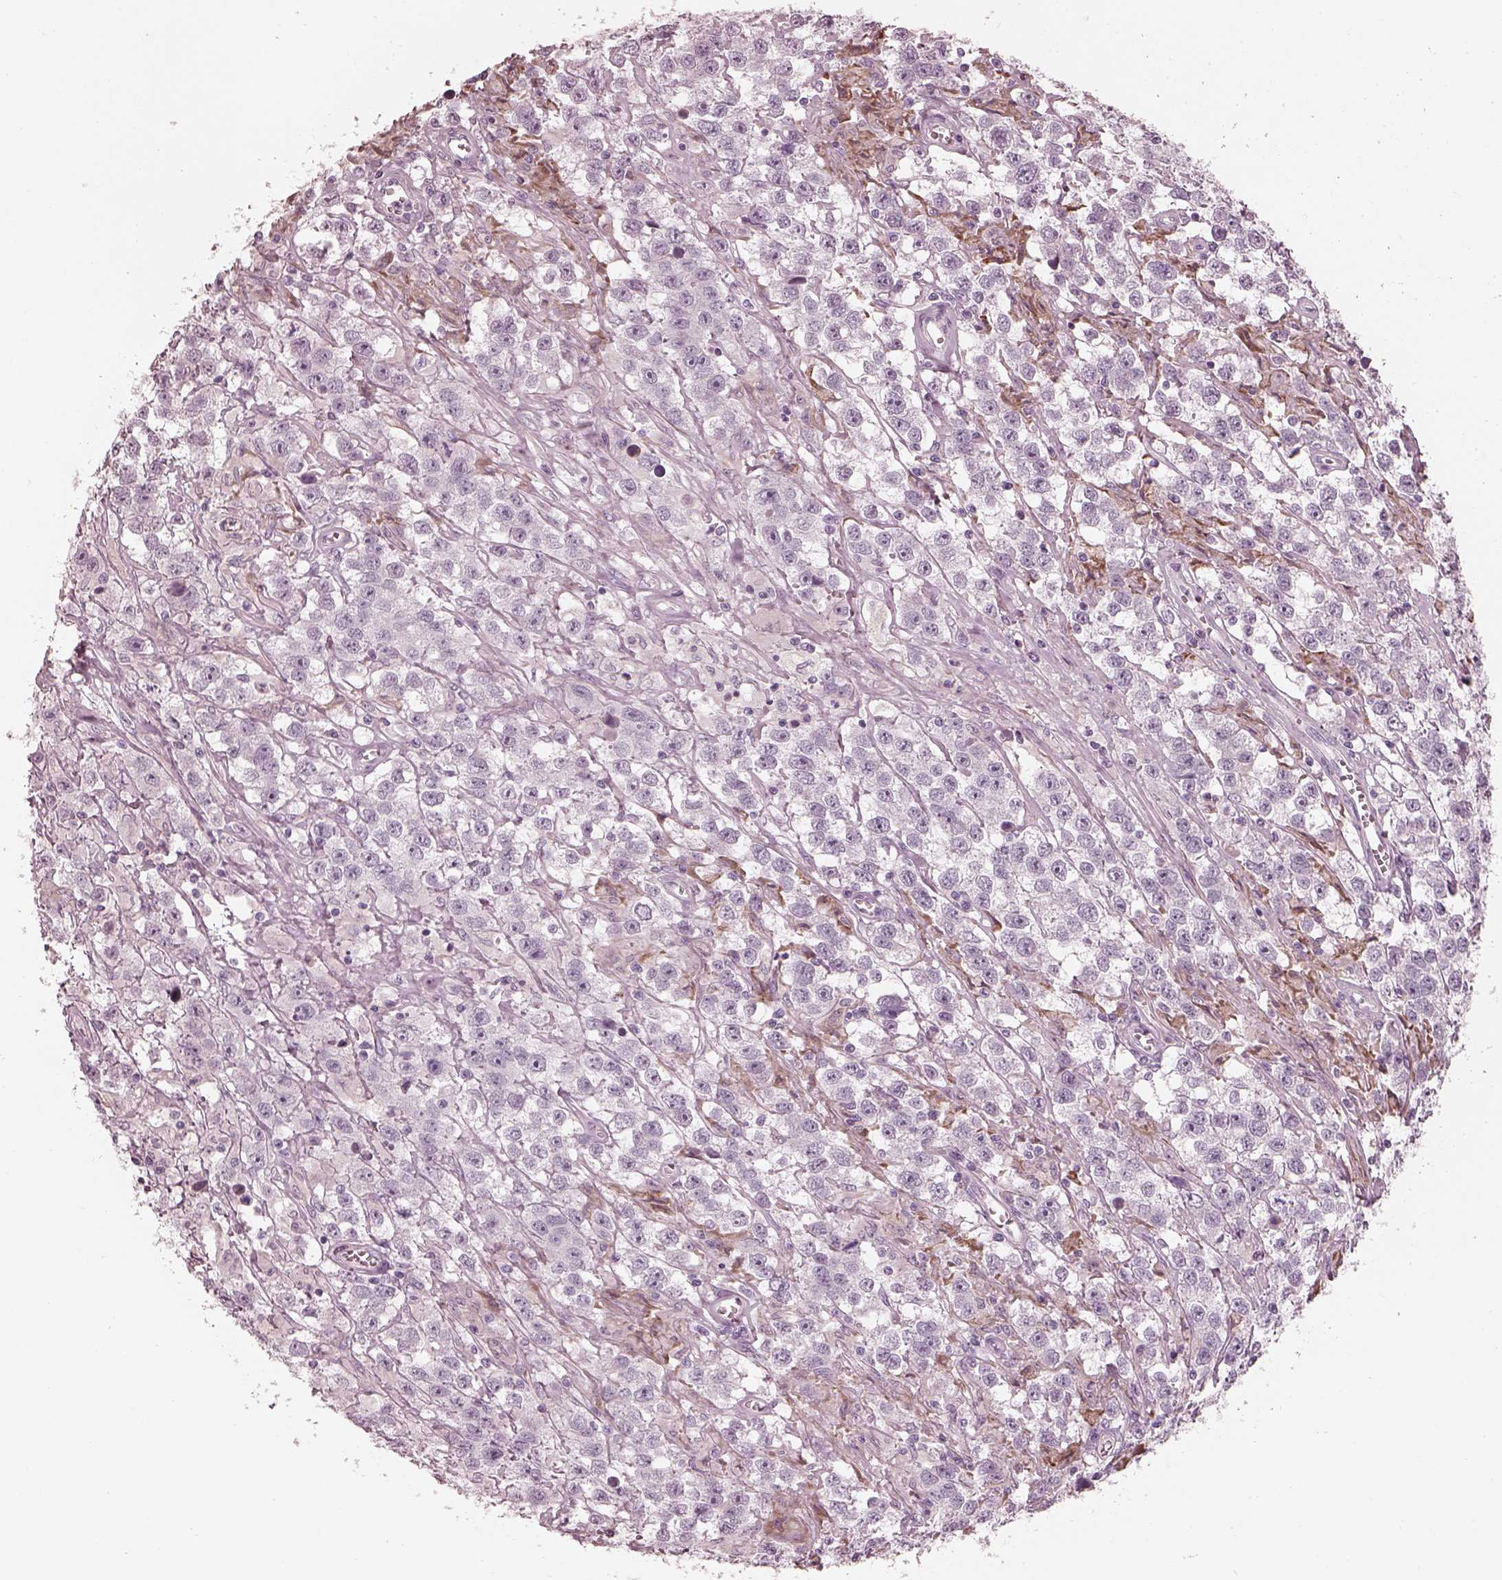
{"staining": {"intensity": "negative", "quantity": "none", "location": "none"}, "tissue": "testis cancer", "cell_type": "Tumor cells", "image_type": "cancer", "snomed": [{"axis": "morphology", "description": "Seminoma, NOS"}, {"axis": "topography", "description": "Testis"}], "caption": "Tumor cells show no significant expression in testis seminoma.", "gene": "CADM2", "patient": {"sex": "male", "age": 43}}